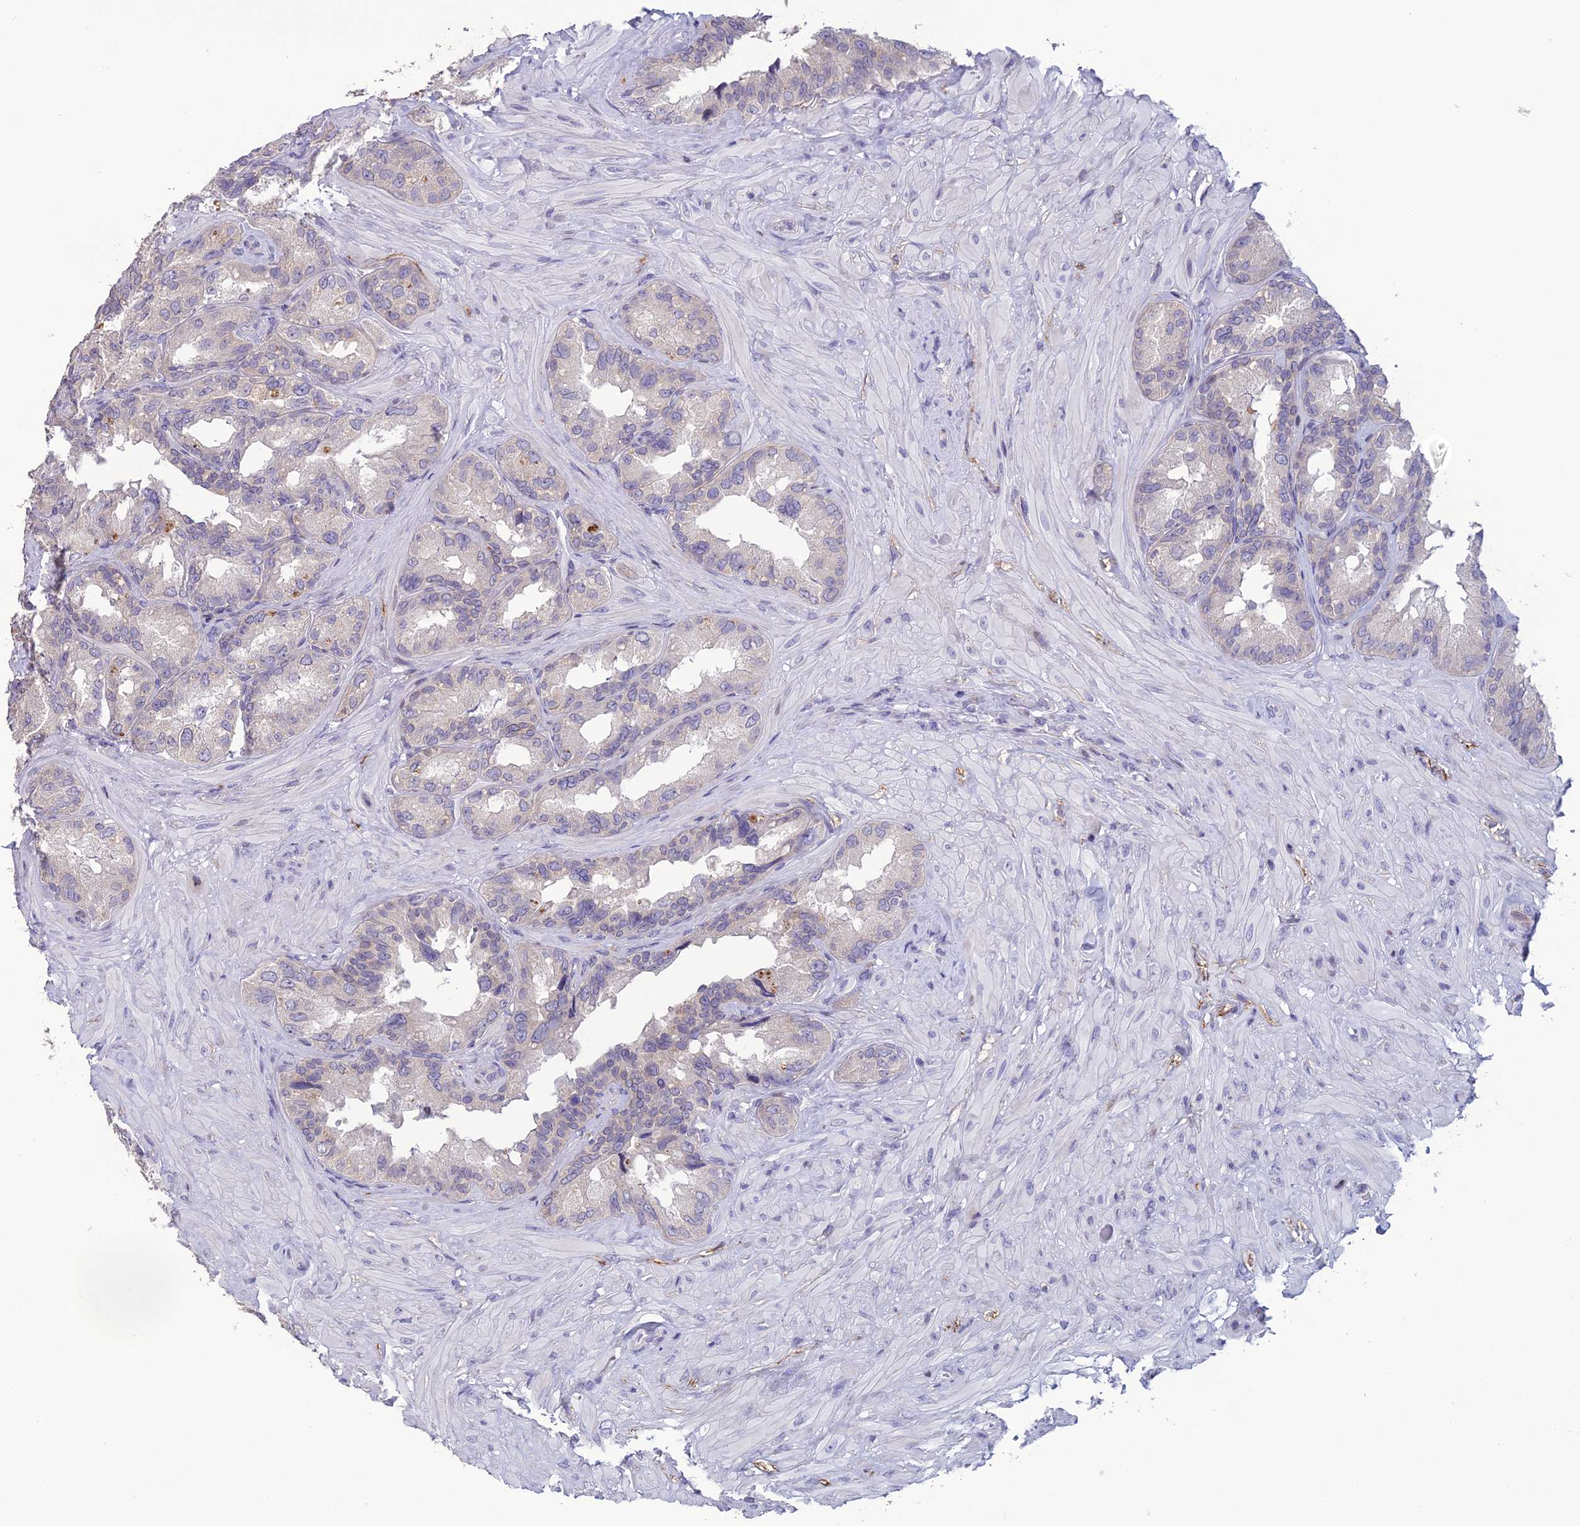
{"staining": {"intensity": "negative", "quantity": "none", "location": "none"}, "tissue": "seminal vesicle", "cell_type": "Glandular cells", "image_type": "normal", "snomed": [{"axis": "morphology", "description": "Normal tissue, NOS"}, {"axis": "topography", "description": "Seminal veicle"}, {"axis": "topography", "description": "Peripheral nerve tissue"}], "caption": "Immunohistochemistry (IHC) of benign seminal vesicle demonstrates no staining in glandular cells.", "gene": "TMEM134", "patient": {"sex": "male", "age": 67}}